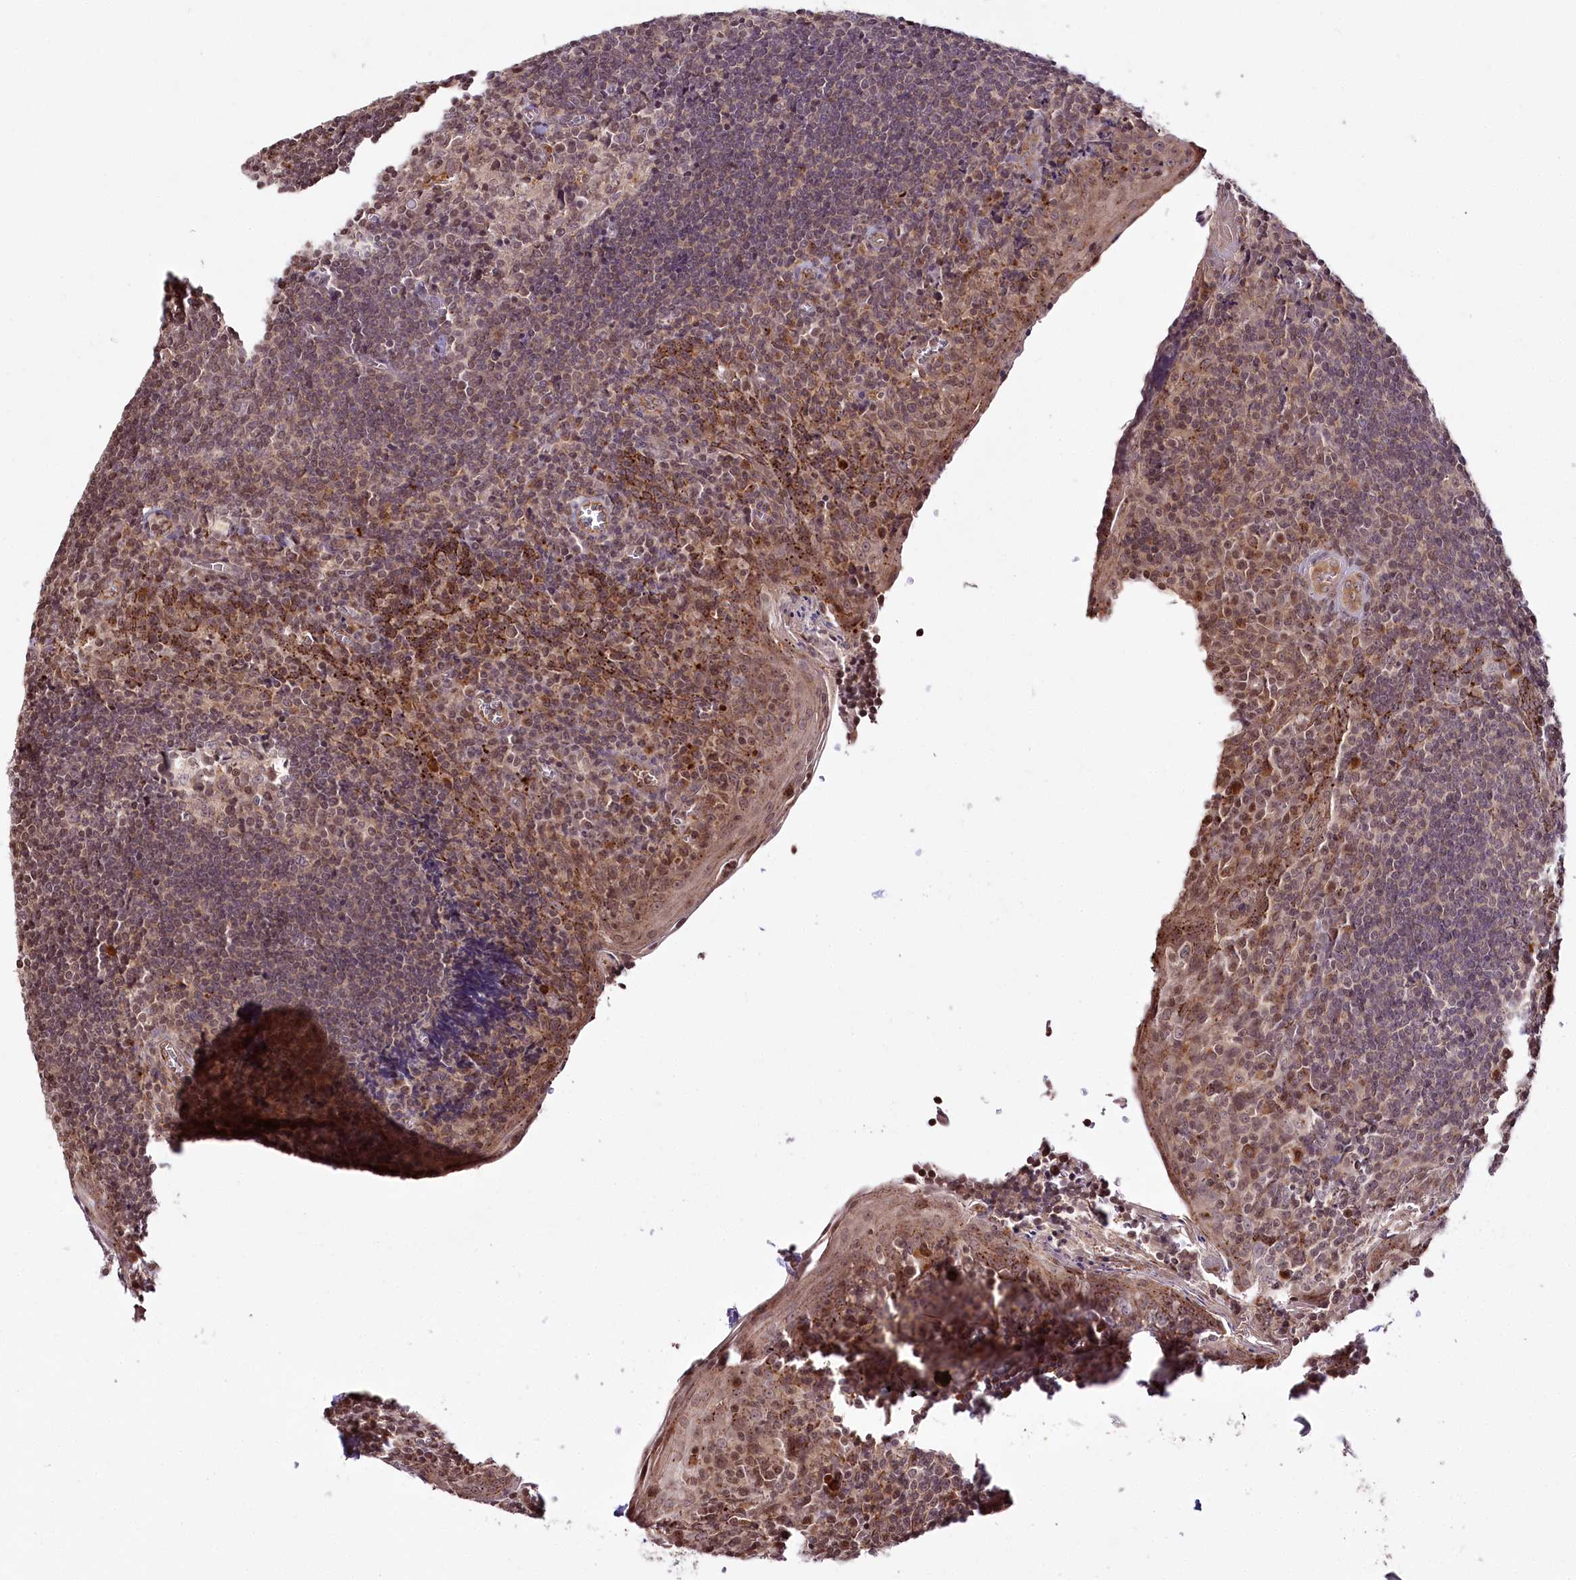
{"staining": {"intensity": "moderate", "quantity": "25%-75%", "location": "nuclear"}, "tissue": "tonsil", "cell_type": "Germinal center cells", "image_type": "normal", "snomed": [{"axis": "morphology", "description": "Normal tissue, NOS"}, {"axis": "topography", "description": "Tonsil"}], "caption": "Protein analysis of benign tonsil exhibits moderate nuclear positivity in approximately 25%-75% of germinal center cells. Nuclei are stained in blue.", "gene": "HOXC8", "patient": {"sex": "male", "age": 27}}